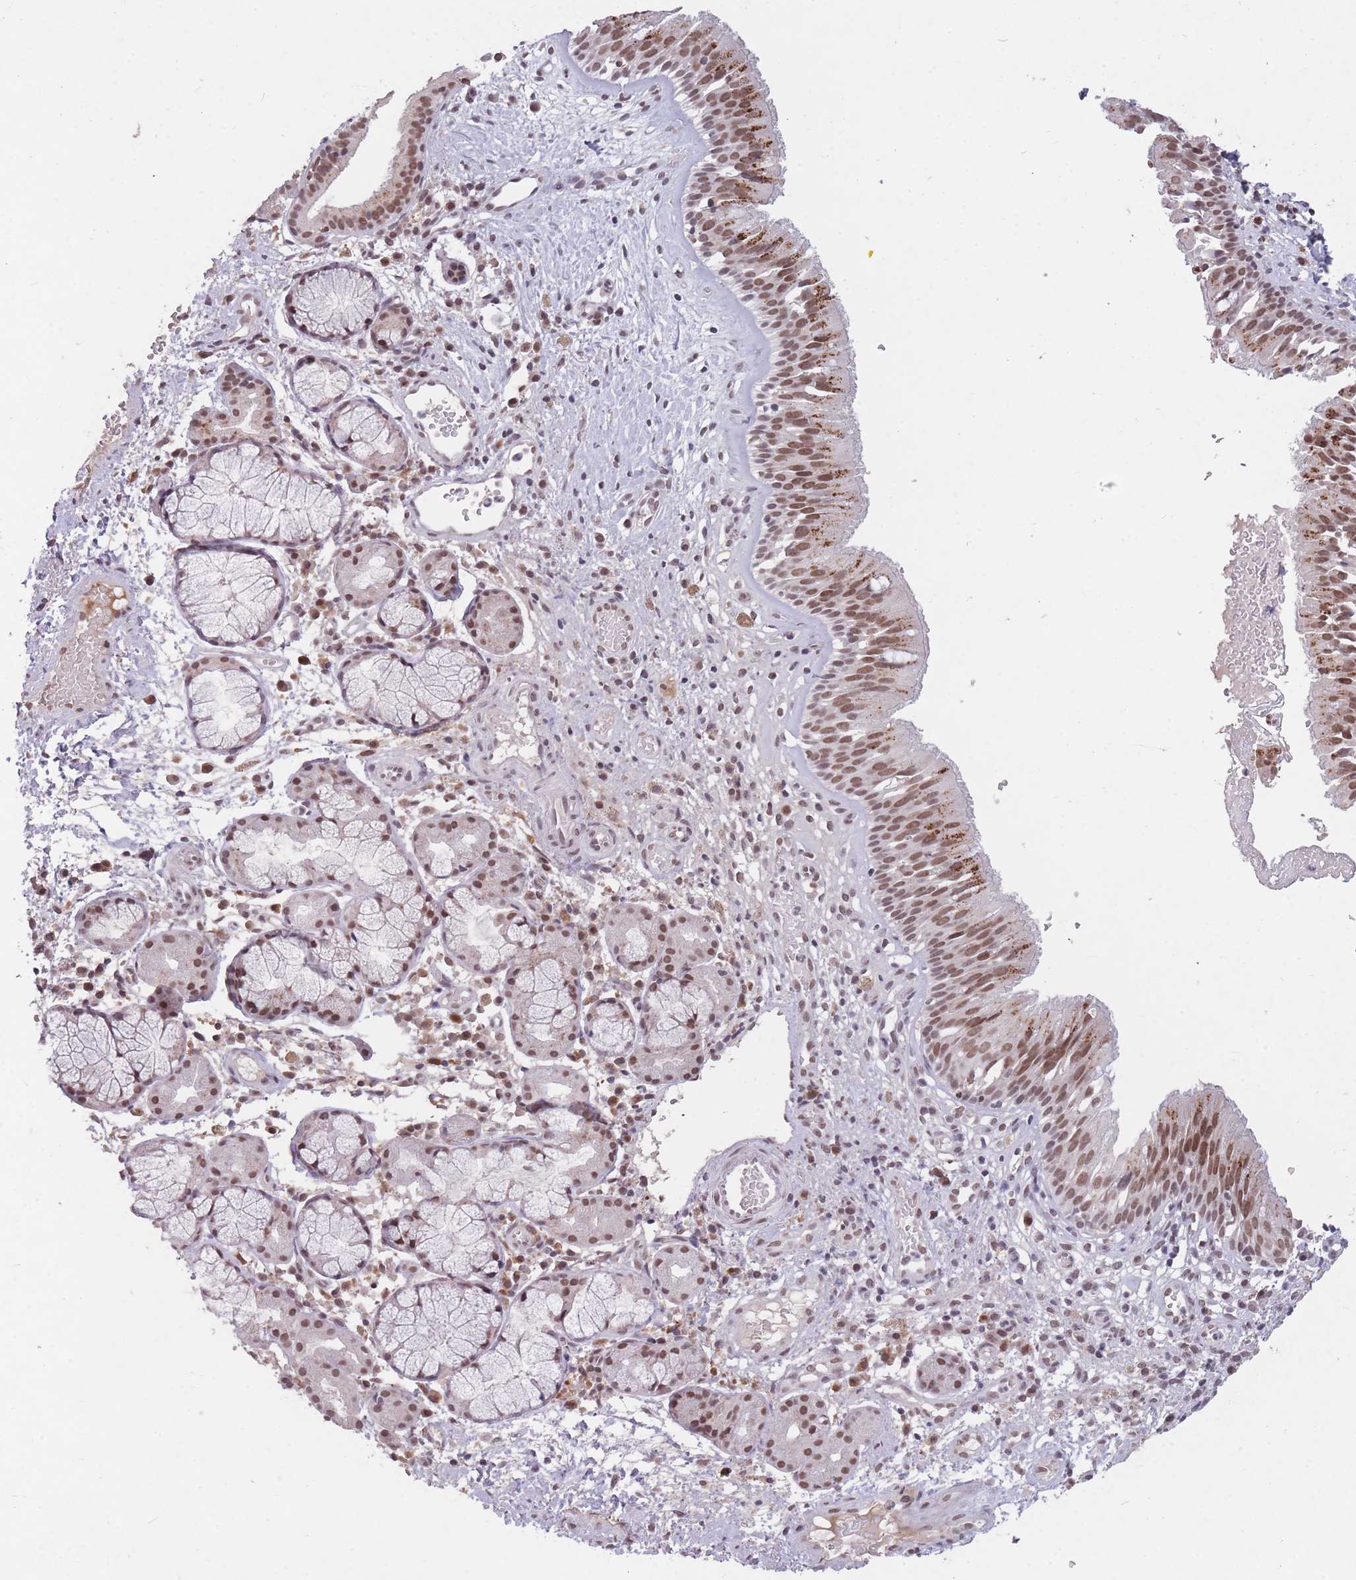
{"staining": {"intensity": "moderate", "quantity": ">75%", "location": "cytoplasmic/membranous,nuclear"}, "tissue": "nasopharynx", "cell_type": "Respiratory epithelial cells", "image_type": "normal", "snomed": [{"axis": "morphology", "description": "Normal tissue, NOS"}, {"axis": "topography", "description": "Nasopharynx"}], "caption": "Brown immunohistochemical staining in unremarkable nasopharynx demonstrates moderate cytoplasmic/membranous,nuclear expression in about >75% of respiratory epithelial cells. The staining was performed using DAB, with brown indicating positive protein expression. Nuclei are stained blue with hematoxylin.", "gene": "HNRNPUL1", "patient": {"sex": "male", "age": 65}}